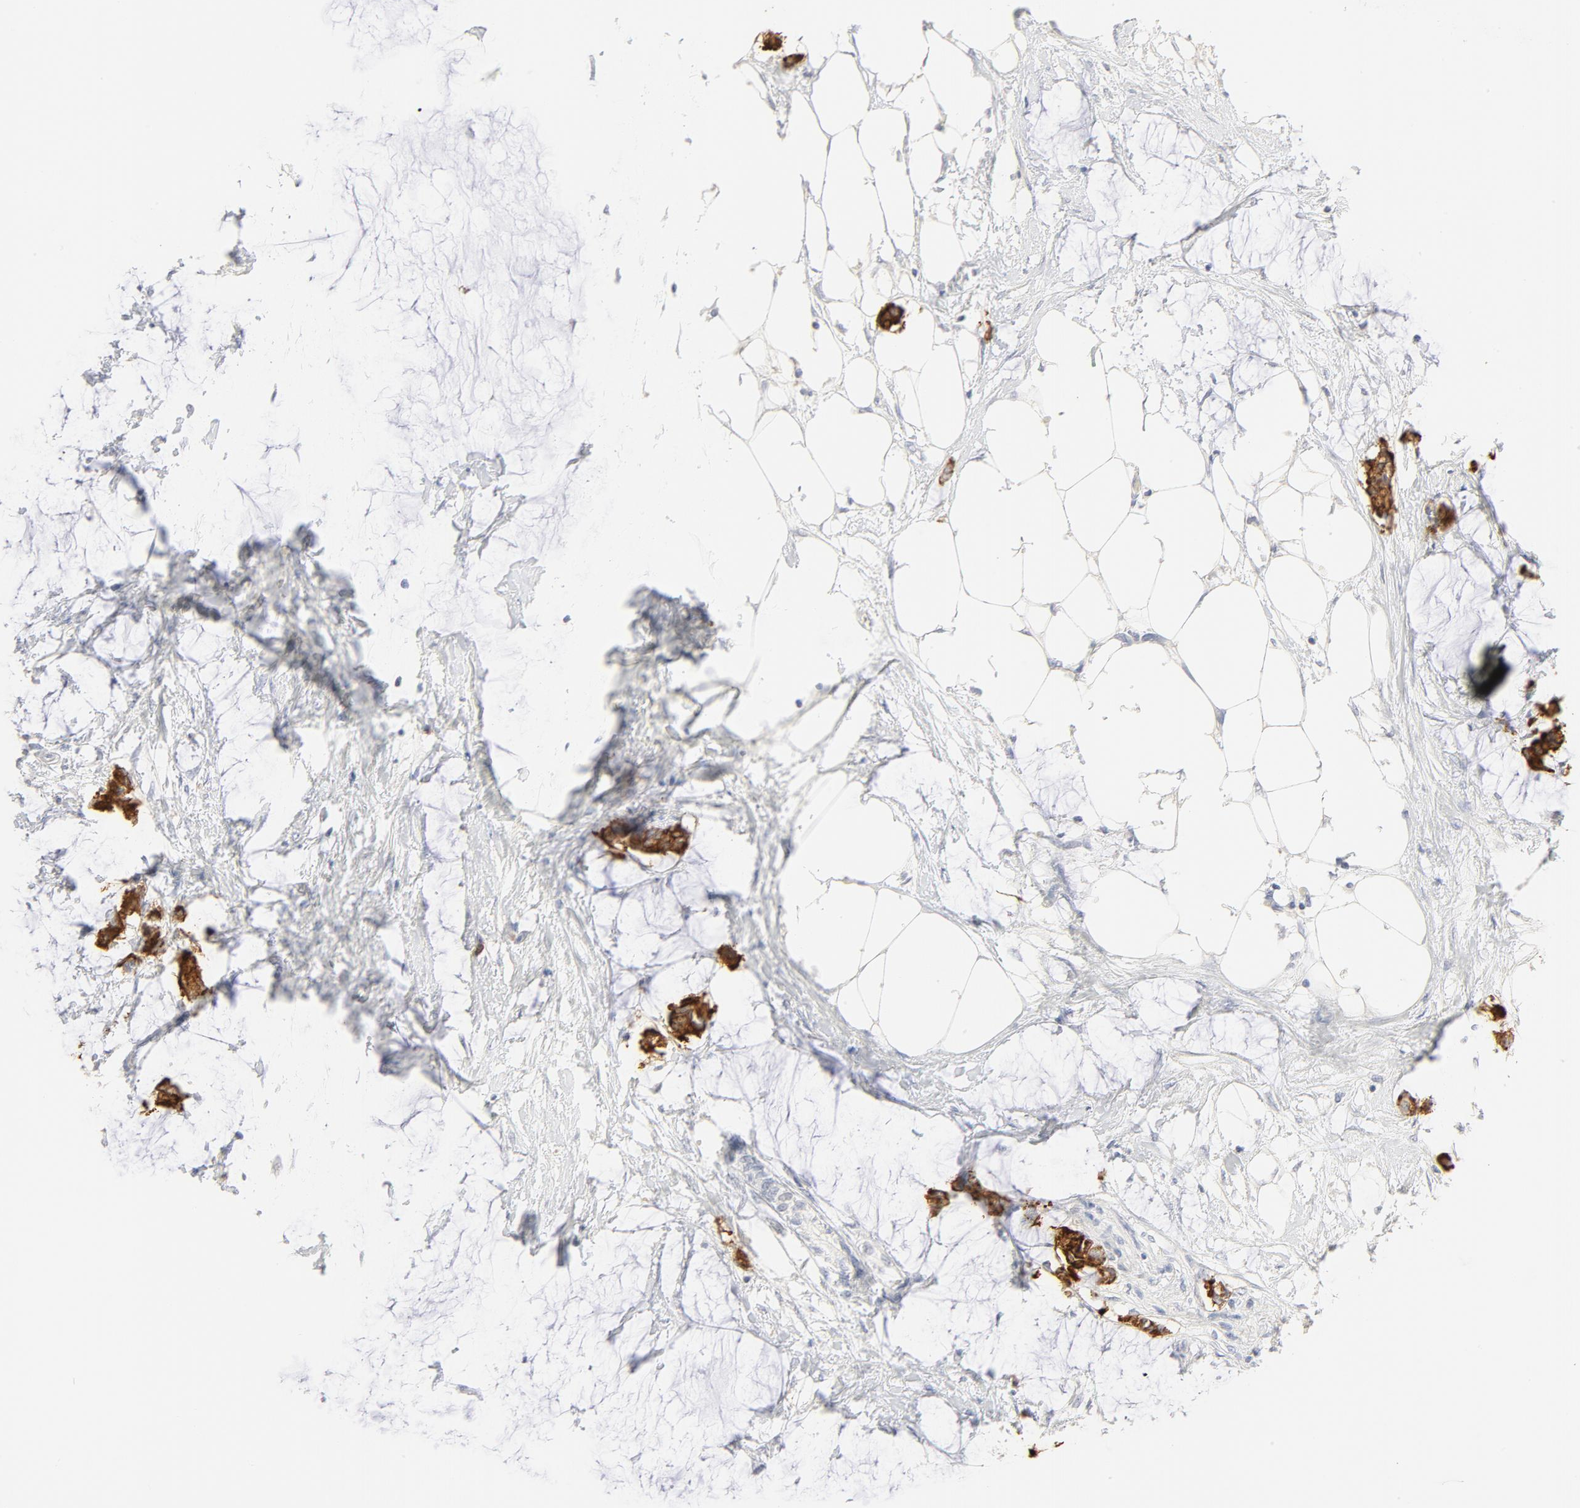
{"staining": {"intensity": "strong", "quantity": "<25%", "location": "cytoplasmic/membranous"}, "tissue": "colorectal cancer", "cell_type": "Tumor cells", "image_type": "cancer", "snomed": [{"axis": "morphology", "description": "Normal tissue, NOS"}, {"axis": "morphology", "description": "Adenocarcinoma, NOS"}, {"axis": "topography", "description": "Colon"}, {"axis": "topography", "description": "Peripheral nerve tissue"}], "caption": "There is medium levels of strong cytoplasmic/membranous staining in tumor cells of adenocarcinoma (colorectal), as demonstrated by immunohistochemical staining (brown color).", "gene": "FCGBP", "patient": {"sex": "male", "age": 14}}